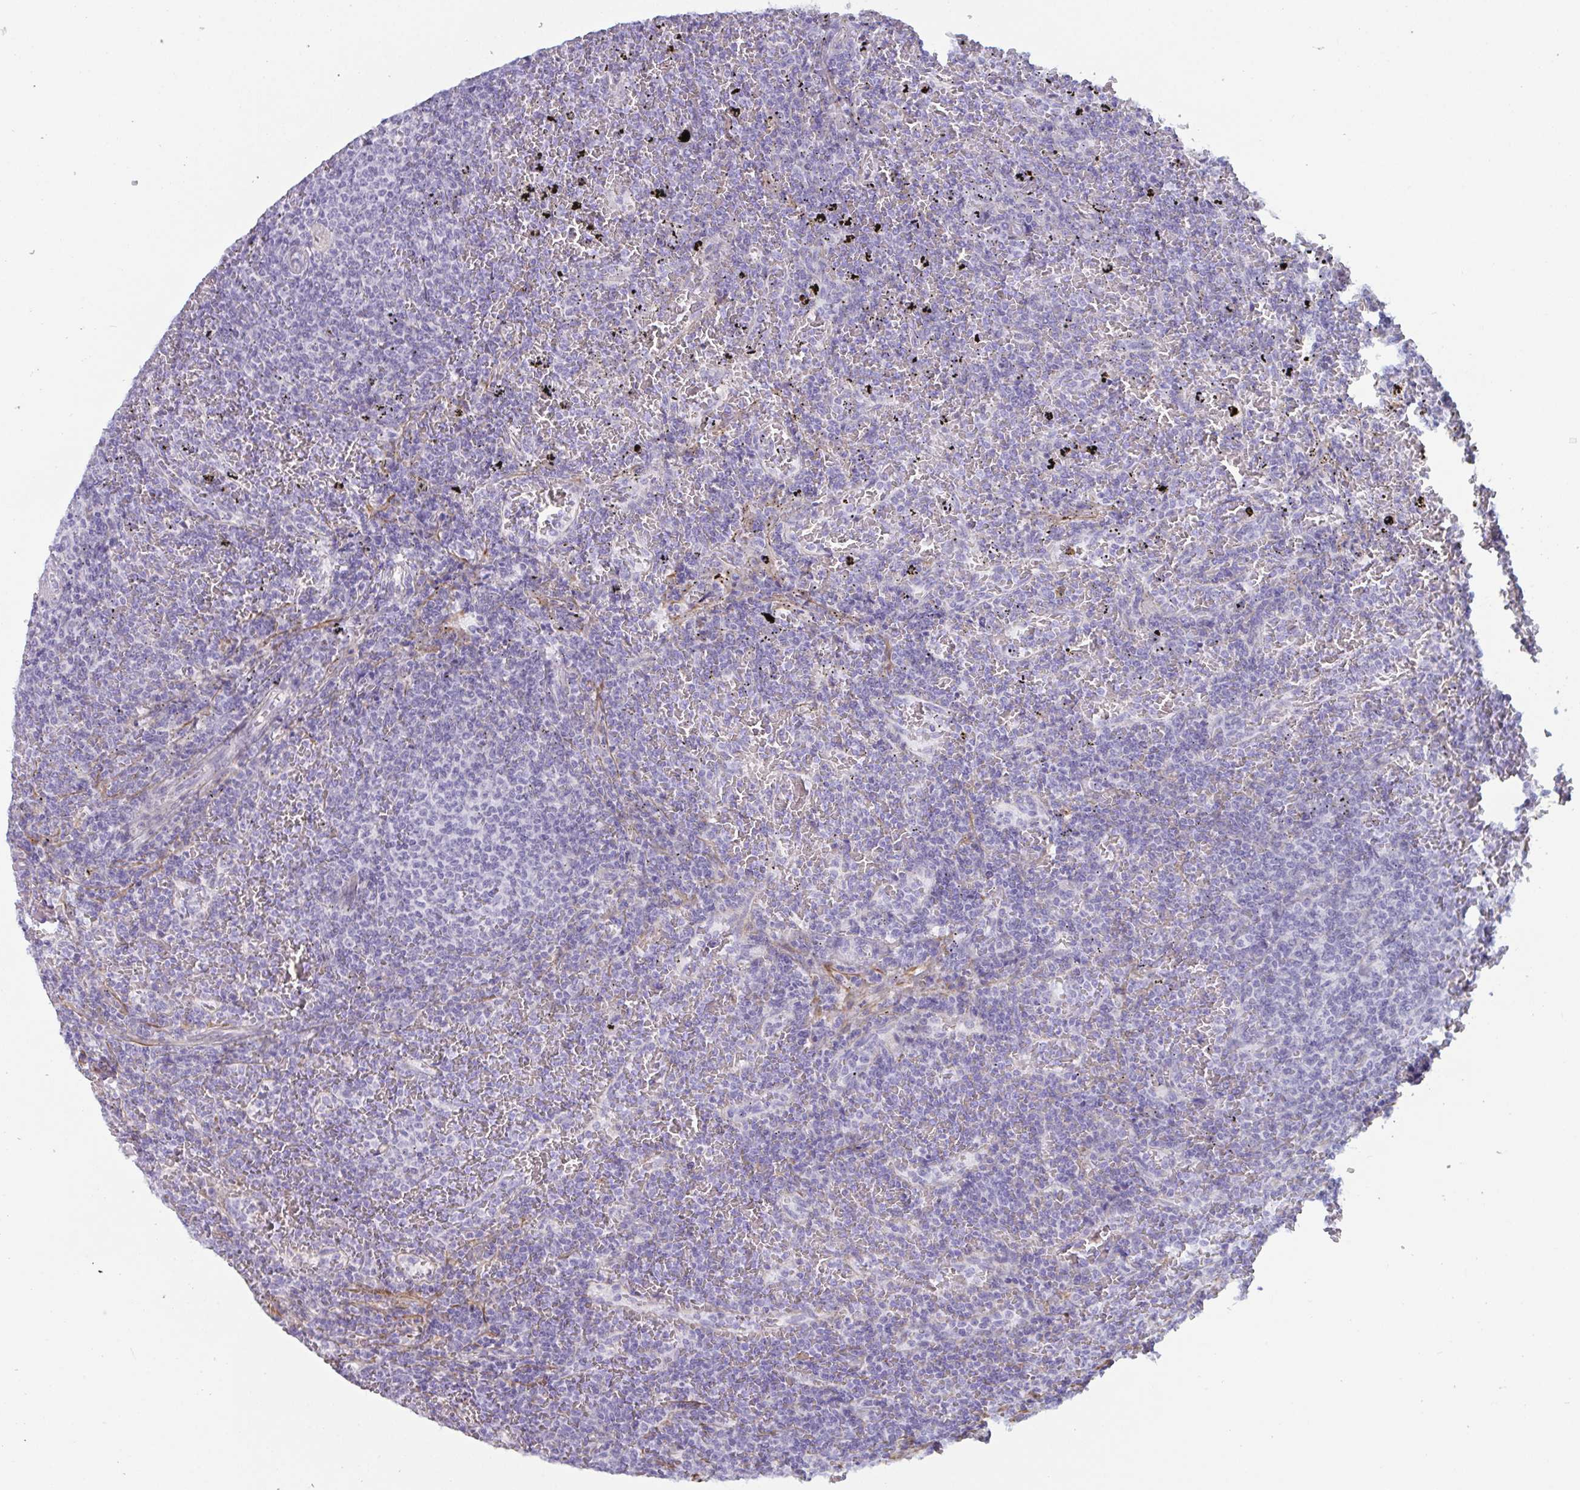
{"staining": {"intensity": "negative", "quantity": "none", "location": "none"}, "tissue": "lymphoma", "cell_type": "Tumor cells", "image_type": "cancer", "snomed": [{"axis": "morphology", "description": "Malignant lymphoma, non-Hodgkin's type, Low grade"}, {"axis": "topography", "description": "Spleen"}], "caption": "The immunohistochemistry micrograph has no significant staining in tumor cells of lymphoma tissue.", "gene": "OR5P3", "patient": {"sex": "female", "age": 77}}